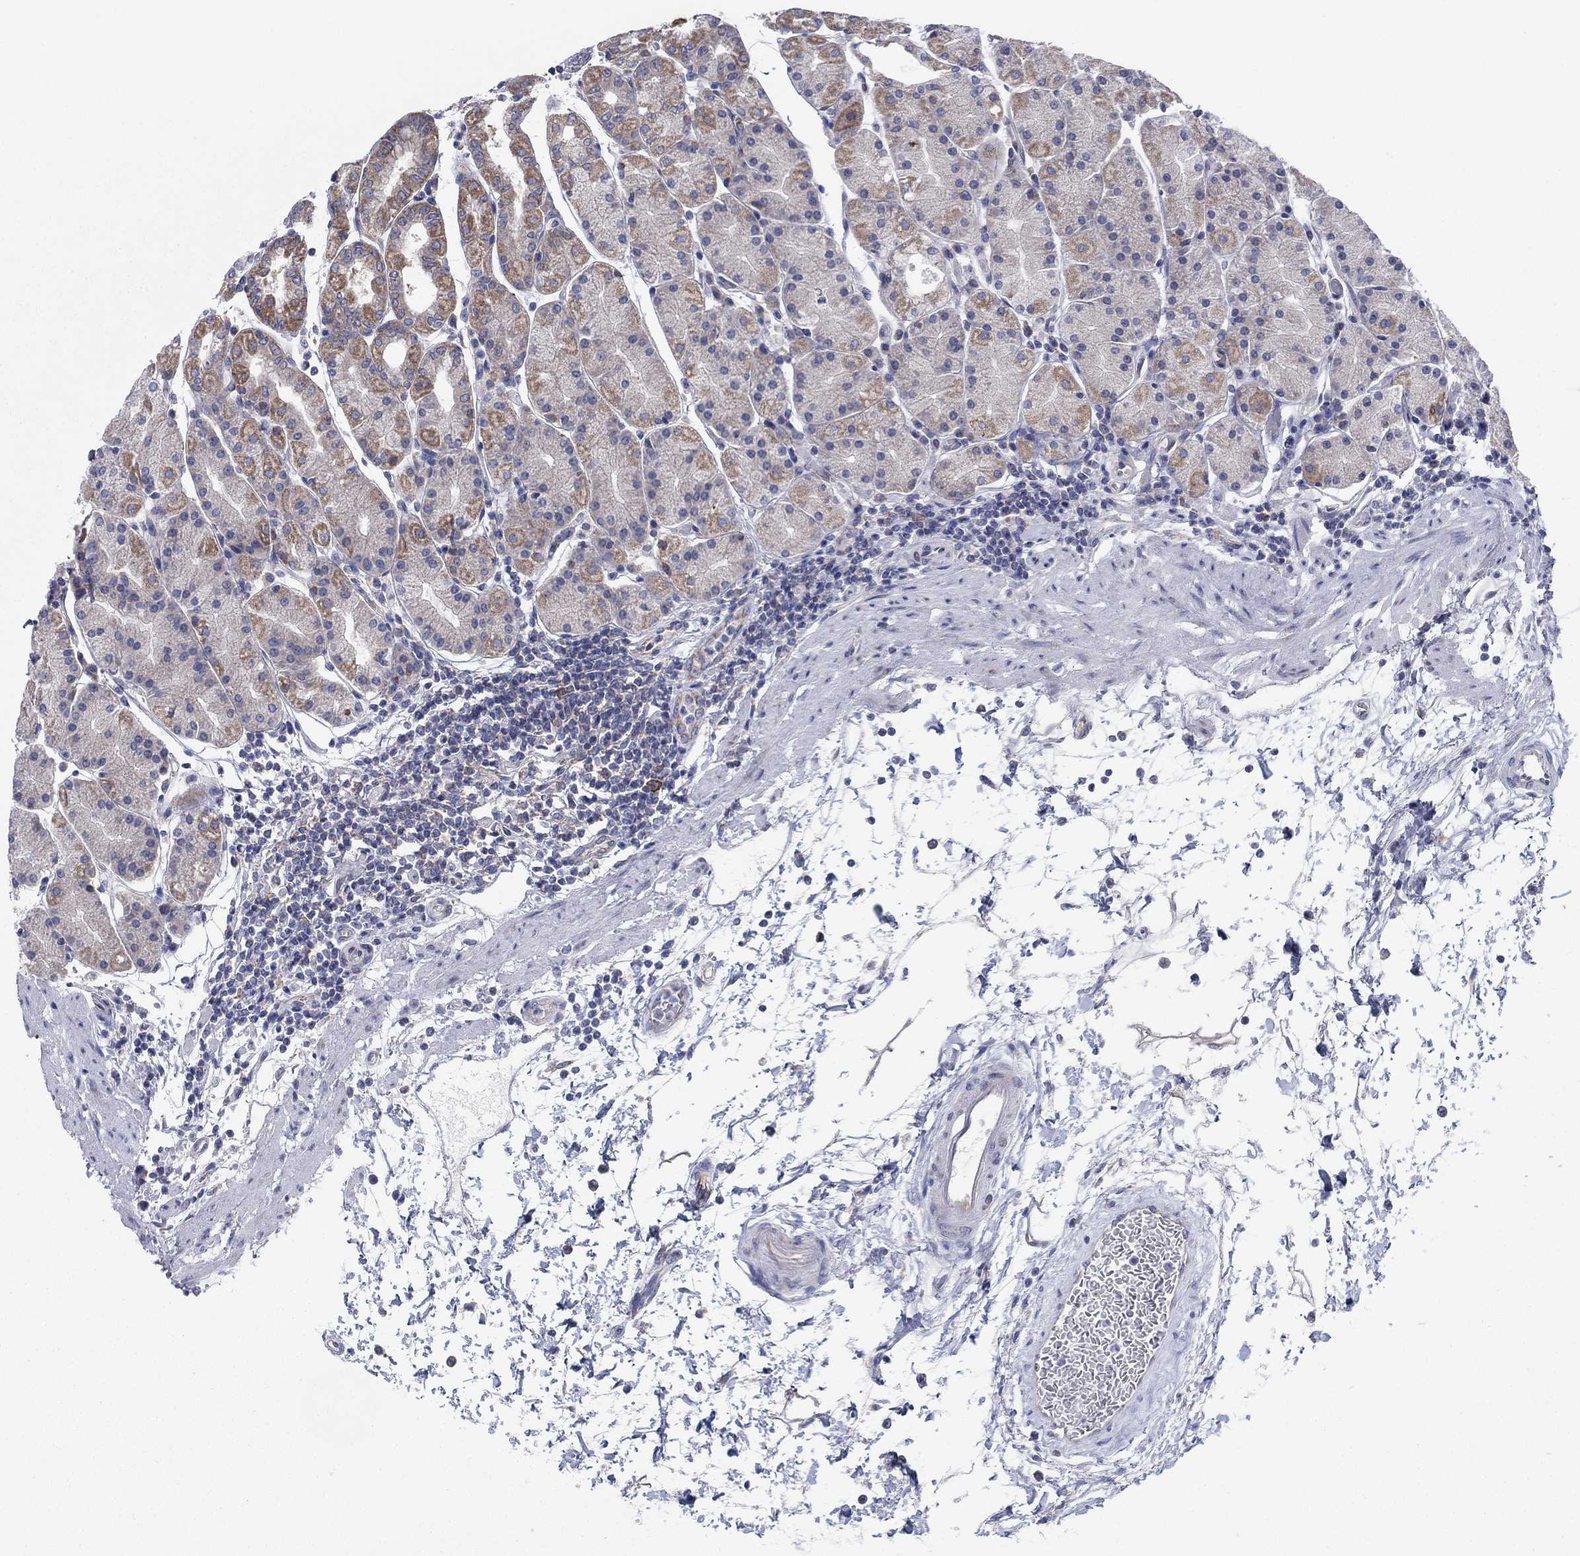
{"staining": {"intensity": "strong", "quantity": "<25%", "location": "cytoplasmic/membranous"}, "tissue": "stomach", "cell_type": "Glandular cells", "image_type": "normal", "snomed": [{"axis": "morphology", "description": "Normal tissue, NOS"}, {"axis": "topography", "description": "Stomach"}], "caption": "Immunohistochemistry (IHC) of normal stomach reveals medium levels of strong cytoplasmic/membranous expression in about <25% of glandular cells.", "gene": "TMEM59", "patient": {"sex": "male", "age": 54}}